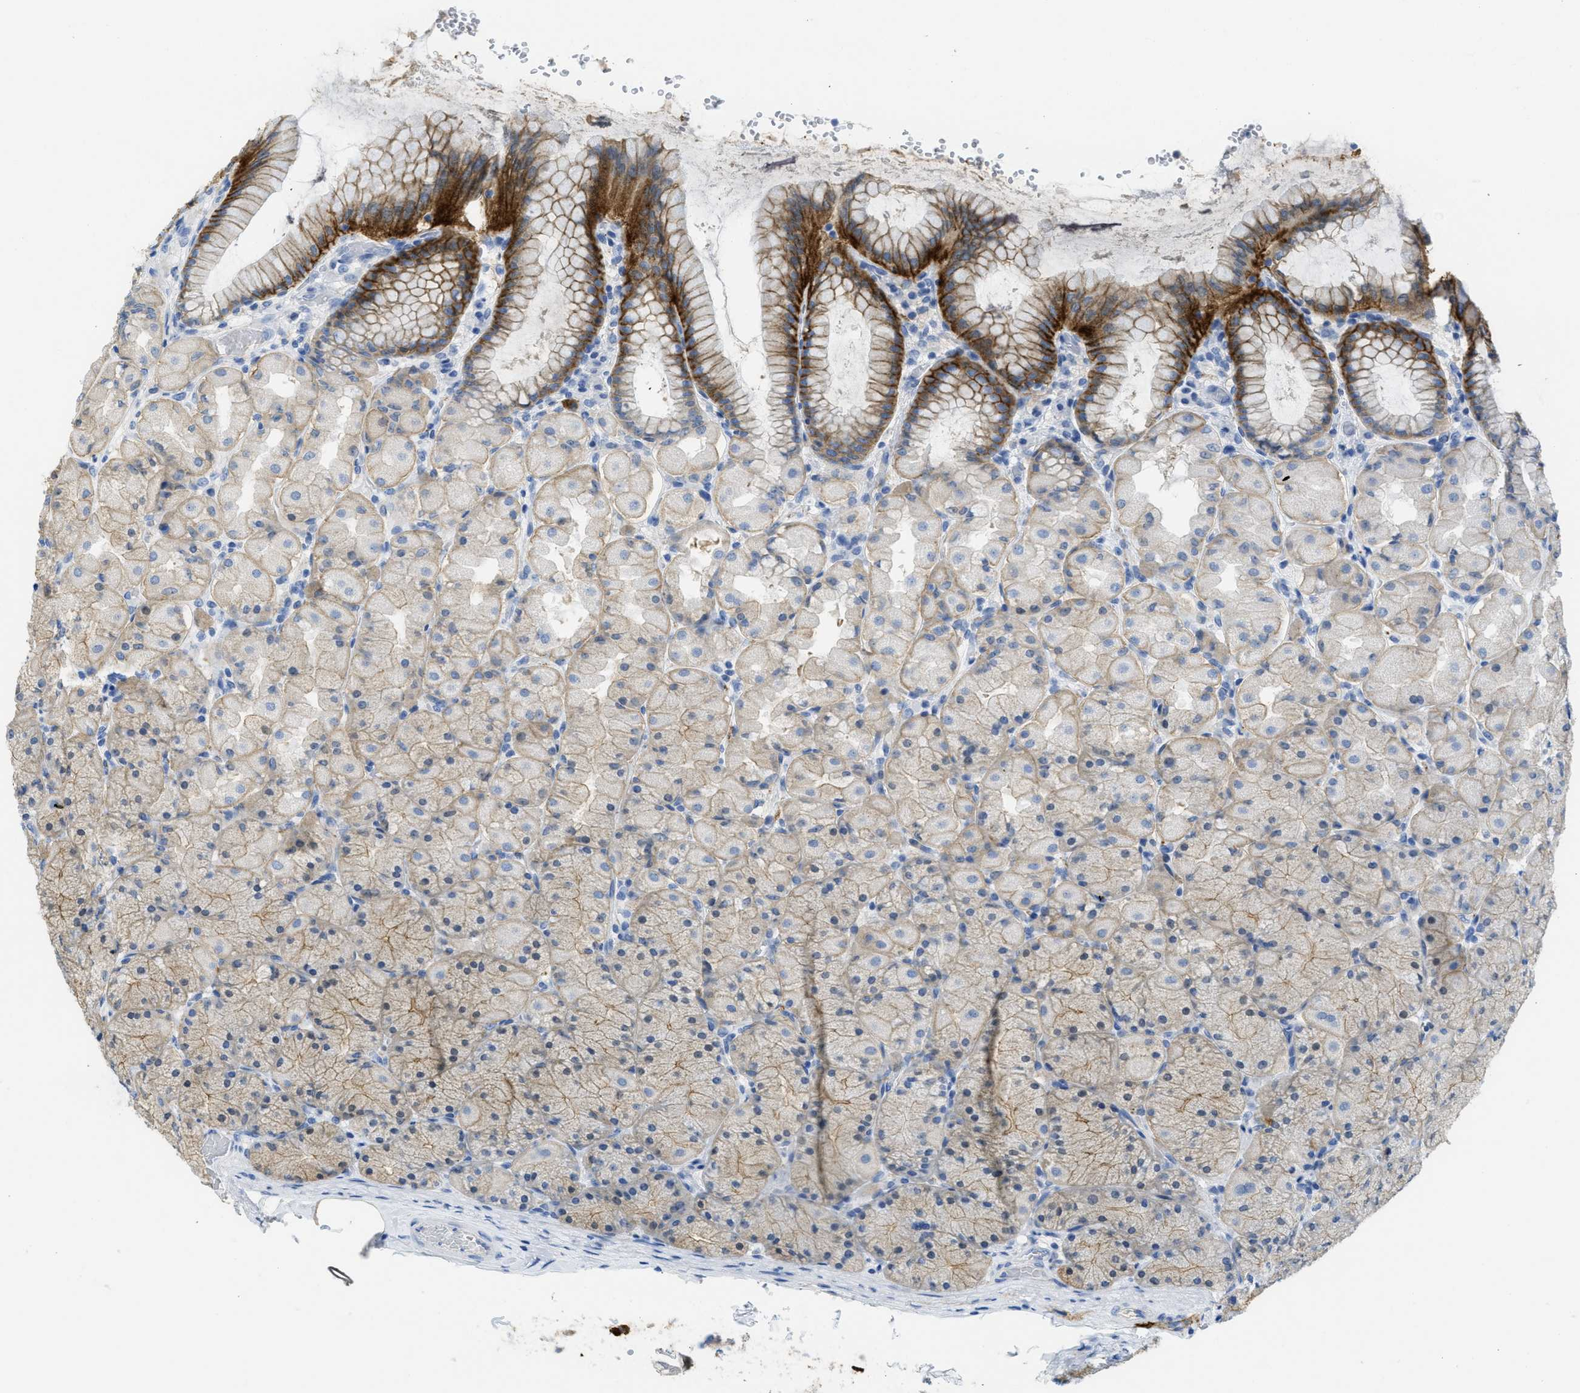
{"staining": {"intensity": "strong", "quantity": "25%-75%", "location": "cytoplasmic/membranous"}, "tissue": "stomach", "cell_type": "Glandular cells", "image_type": "normal", "snomed": [{"axis": "morphology", "description": "Normal tissue, NOS"}, {"axis": "topography", "description": "Stomach, upper"}], "caption": "Immunohistochemical staining of unremarkable human stomach demonstrates 25%-75% levels of strong cytoplasmic/membranous protein expression in about 25%-75% of glandular cells. (brown staining indicates protein expression, while blue staining denotes nuclei).", "gene": "CNNM4", "patient": {"sex": "female", "age": 56}}